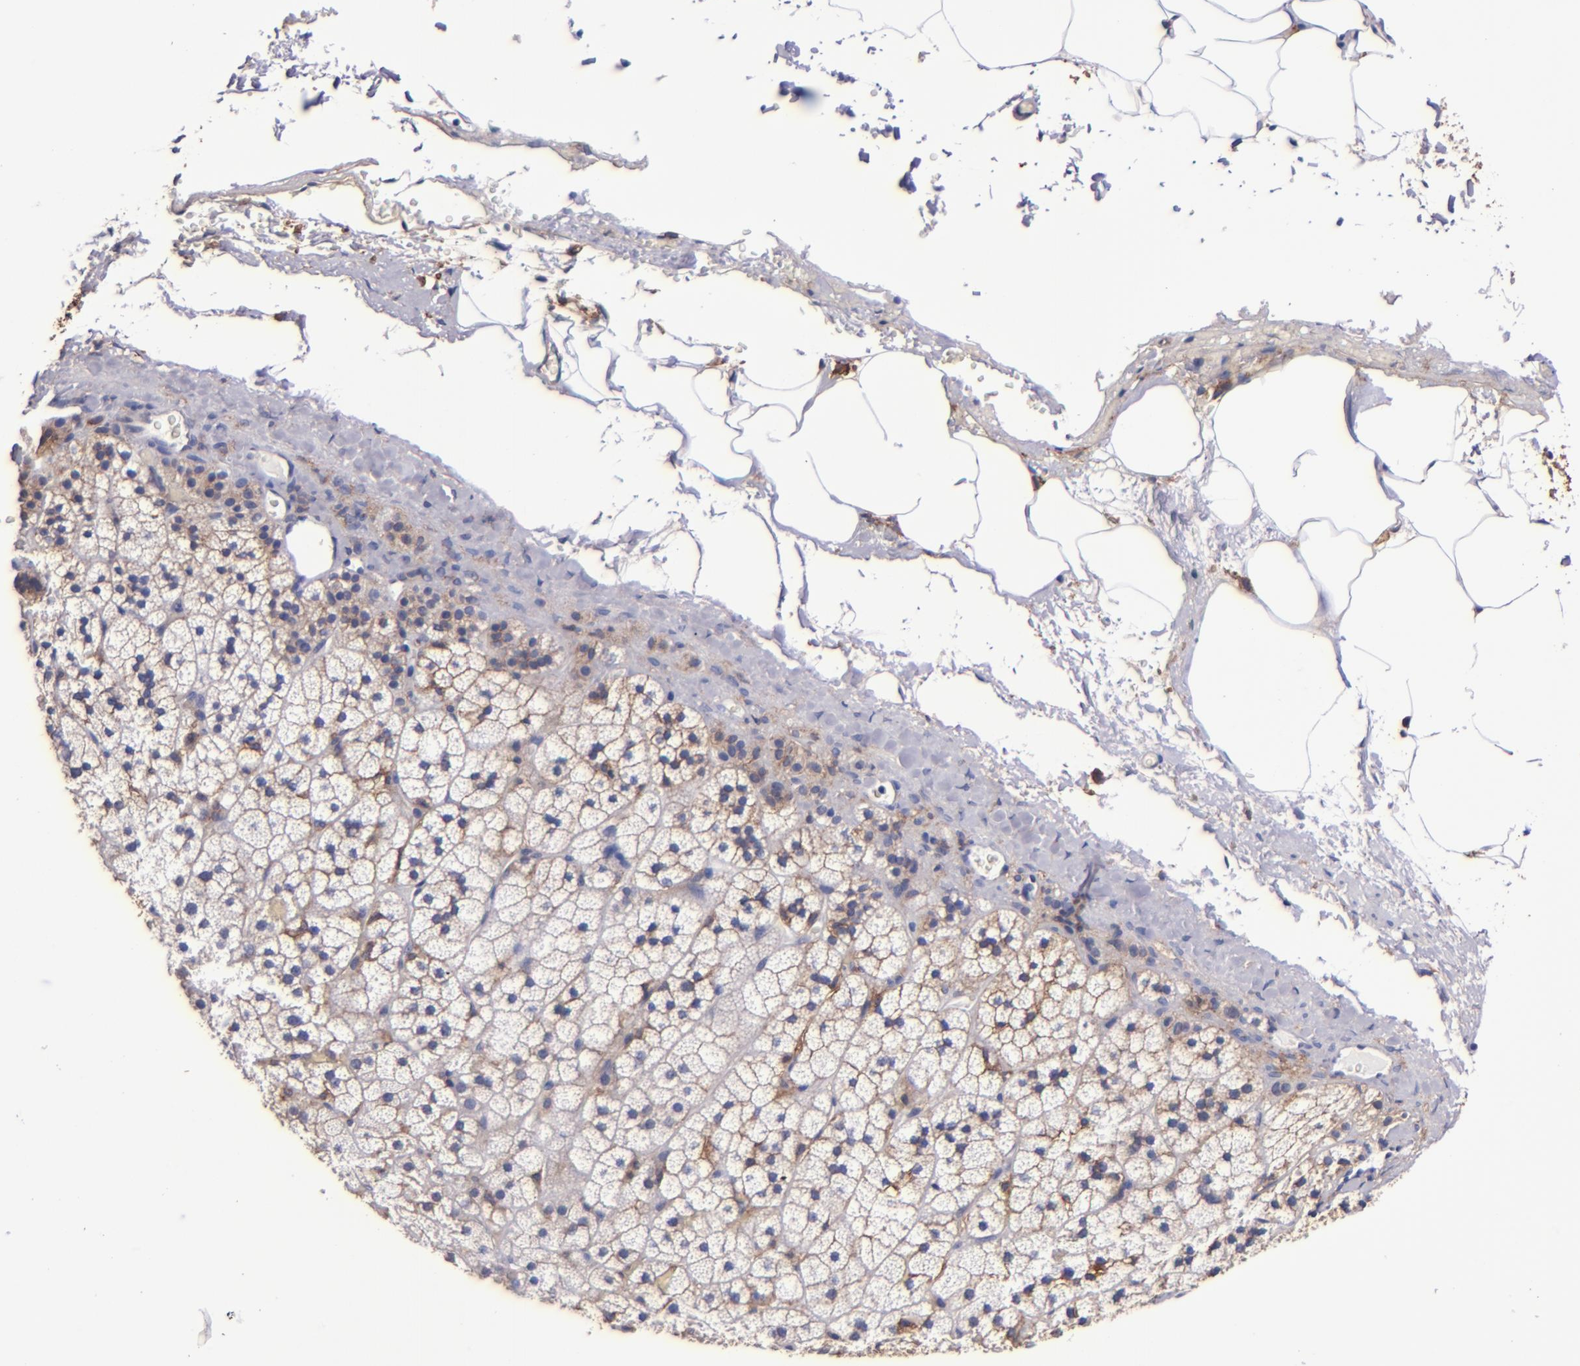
{"staining": {"intensity": "weak", "quantity": ">75%", "location": "cytoplasmic/membranous"}, "tissue": "adrenal gland", "cell_type": "Glandular cells", "image_type": "normal", "snomed": [{"axis": "morphology", "description": "Normal tissue, NOS"}, {"axis": "topography", "description": "Adrenal gland"}], "caption": "DAB (3,3'-diaminobenzidine) immunohistochemical staining of unremarkable adrenal gland reveals weak cytoplasmic/membranous protein expression in about >75% of glandular cells. (DAB (3,3'-diaminobenzidine) IHC with brightfield microscopy, high magnification).", "gene": "SIRPA", "patient": {"sex": "male", "age": 35}}